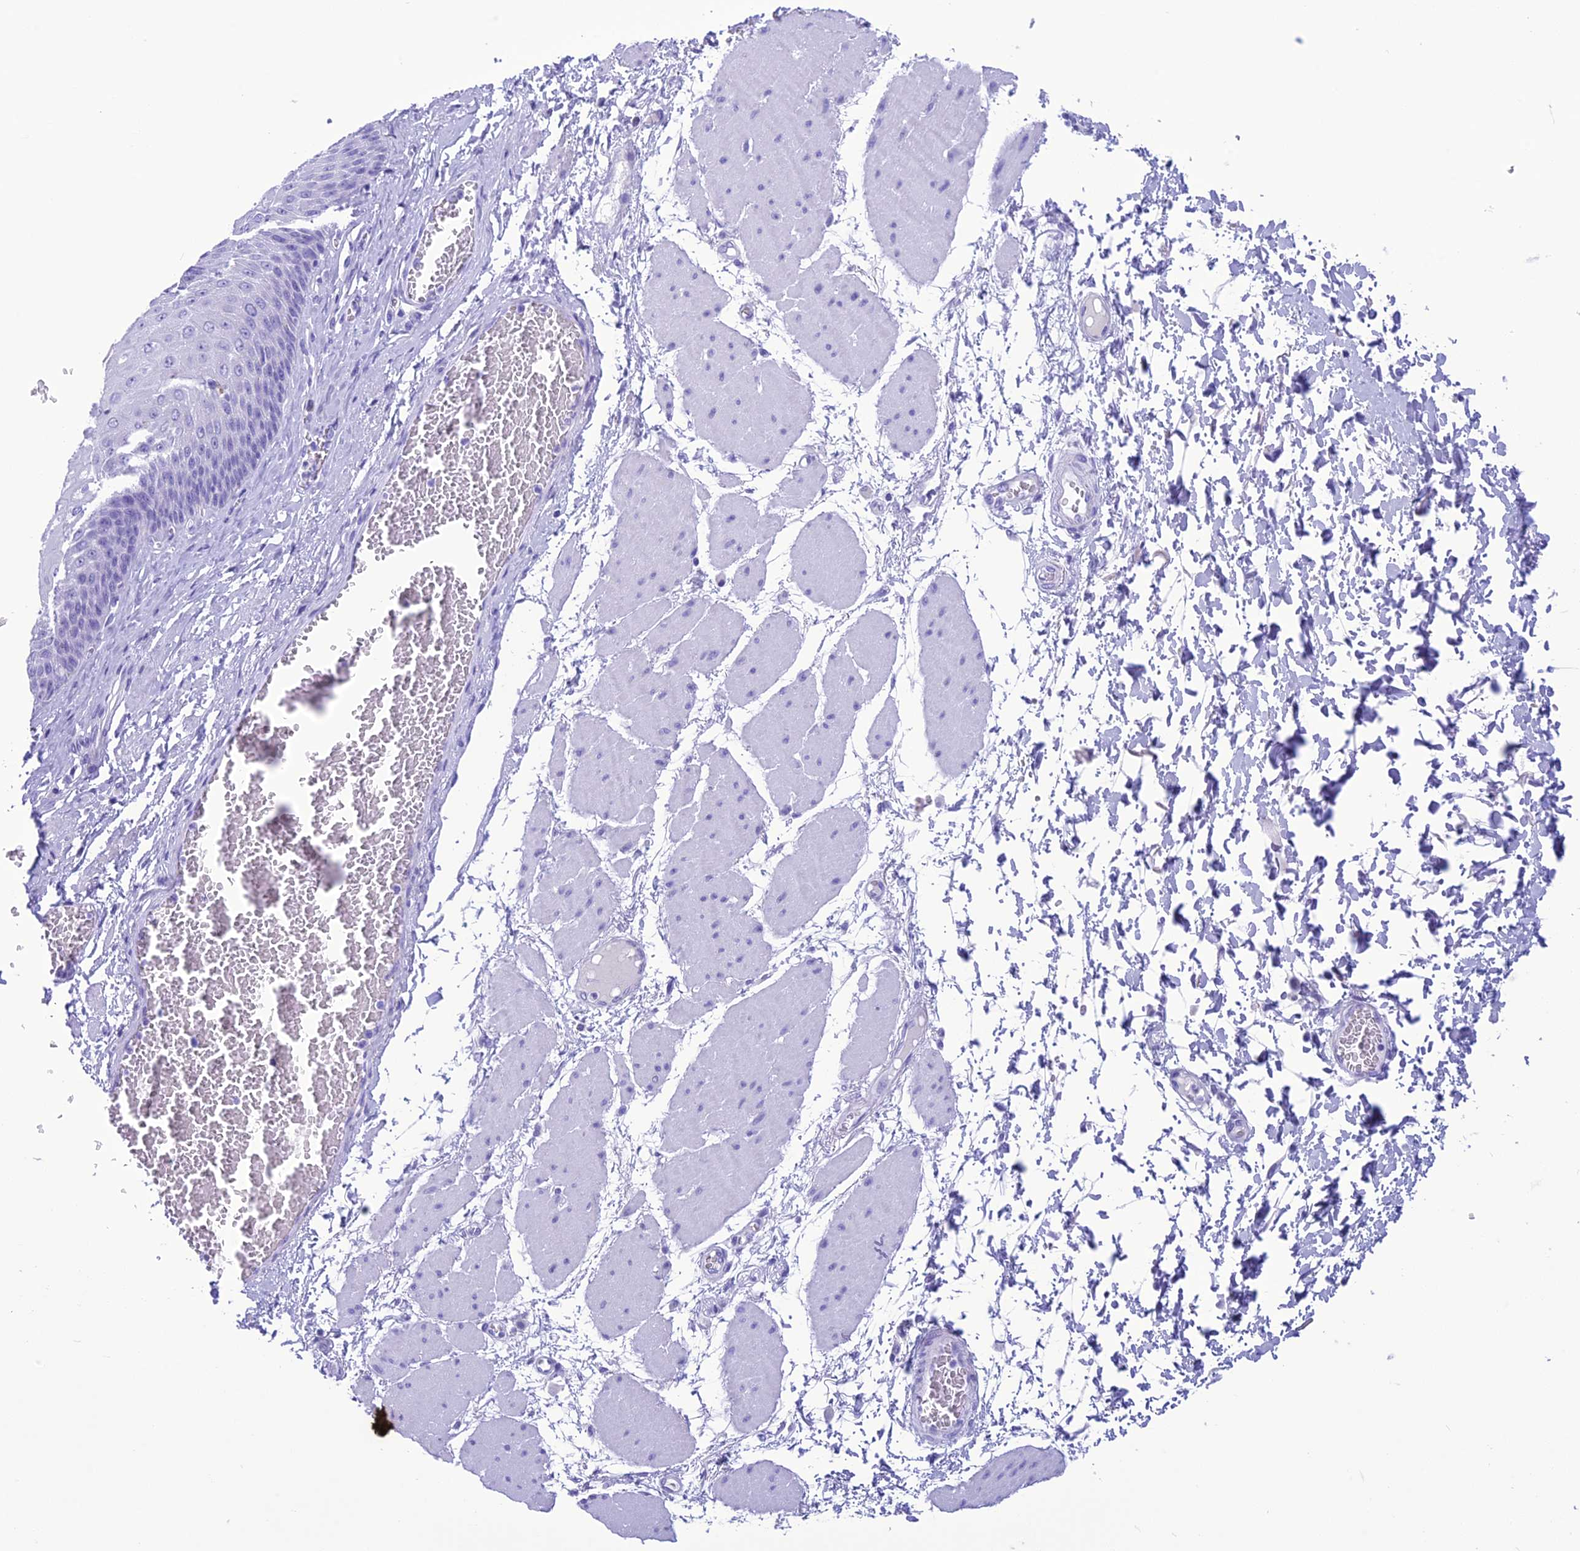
{"staining": {"intensity": "negative", "quantity": "none", "location": "none"}, "tissue": "esophagus", "cell_type": "Squamous epithelial cells", "image_type": "normal", "snomed": [{"axis": "morphology", "description": "Normal tissue, NOS"}, {"axis": "topography", "description": "Esophagus"}], "caption": "IHC histopathology image of normal human esophagus stained for a protein (brown), which displays no expression in squamous epithelial cells. (Brightfield microscopy of DAB immunohistochemistry at high magnification).", "gene": "TRAM1L1", "patient": {"sex": "male", "age": 60}}